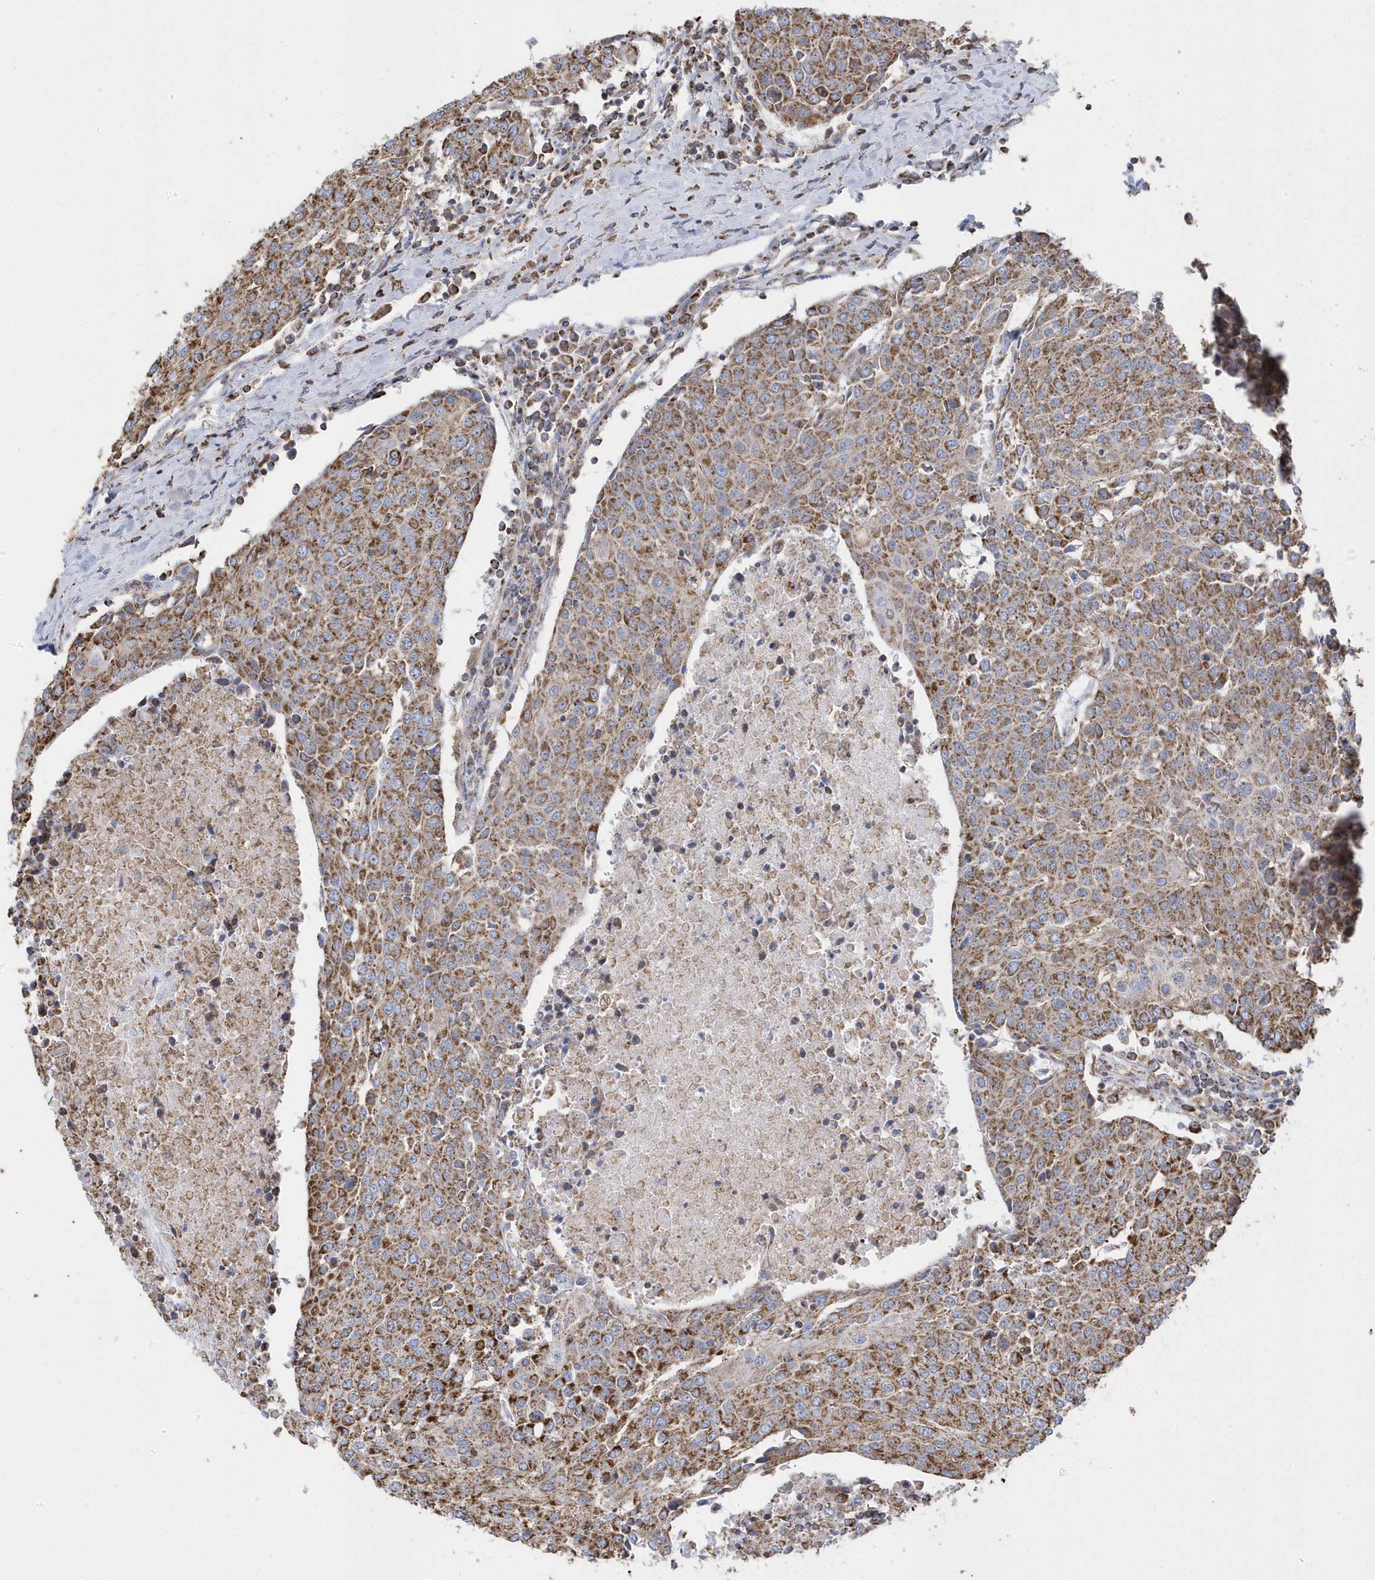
{"staining": {"intensity": "moderate", "quantity": ">75%", "location": "cytoplasmic/membranous"}, "tissue": "urothelial cancer", "cell_type": "Tumor cells", "image_type": "cancer", "snomed": [{"axis": "morphology", "description": "Urothelial carcinoma, High grade"}, {"axis": "topography", "description": "Urinary bladder"}], "caption": "High-grade urothelial carcinoma stained with DAB immunohistochemistry (IHC) exhibits medium levels of moderate cytoplasmic/membranous expression in approximately >75% of tumor cells. (Stains: DAB in brown, nuclei in blue, Microscopy: brightfield microscopy at high magnification).", "gene": "GTPBP8", "patient": {"sex": "female", "age": 85}}